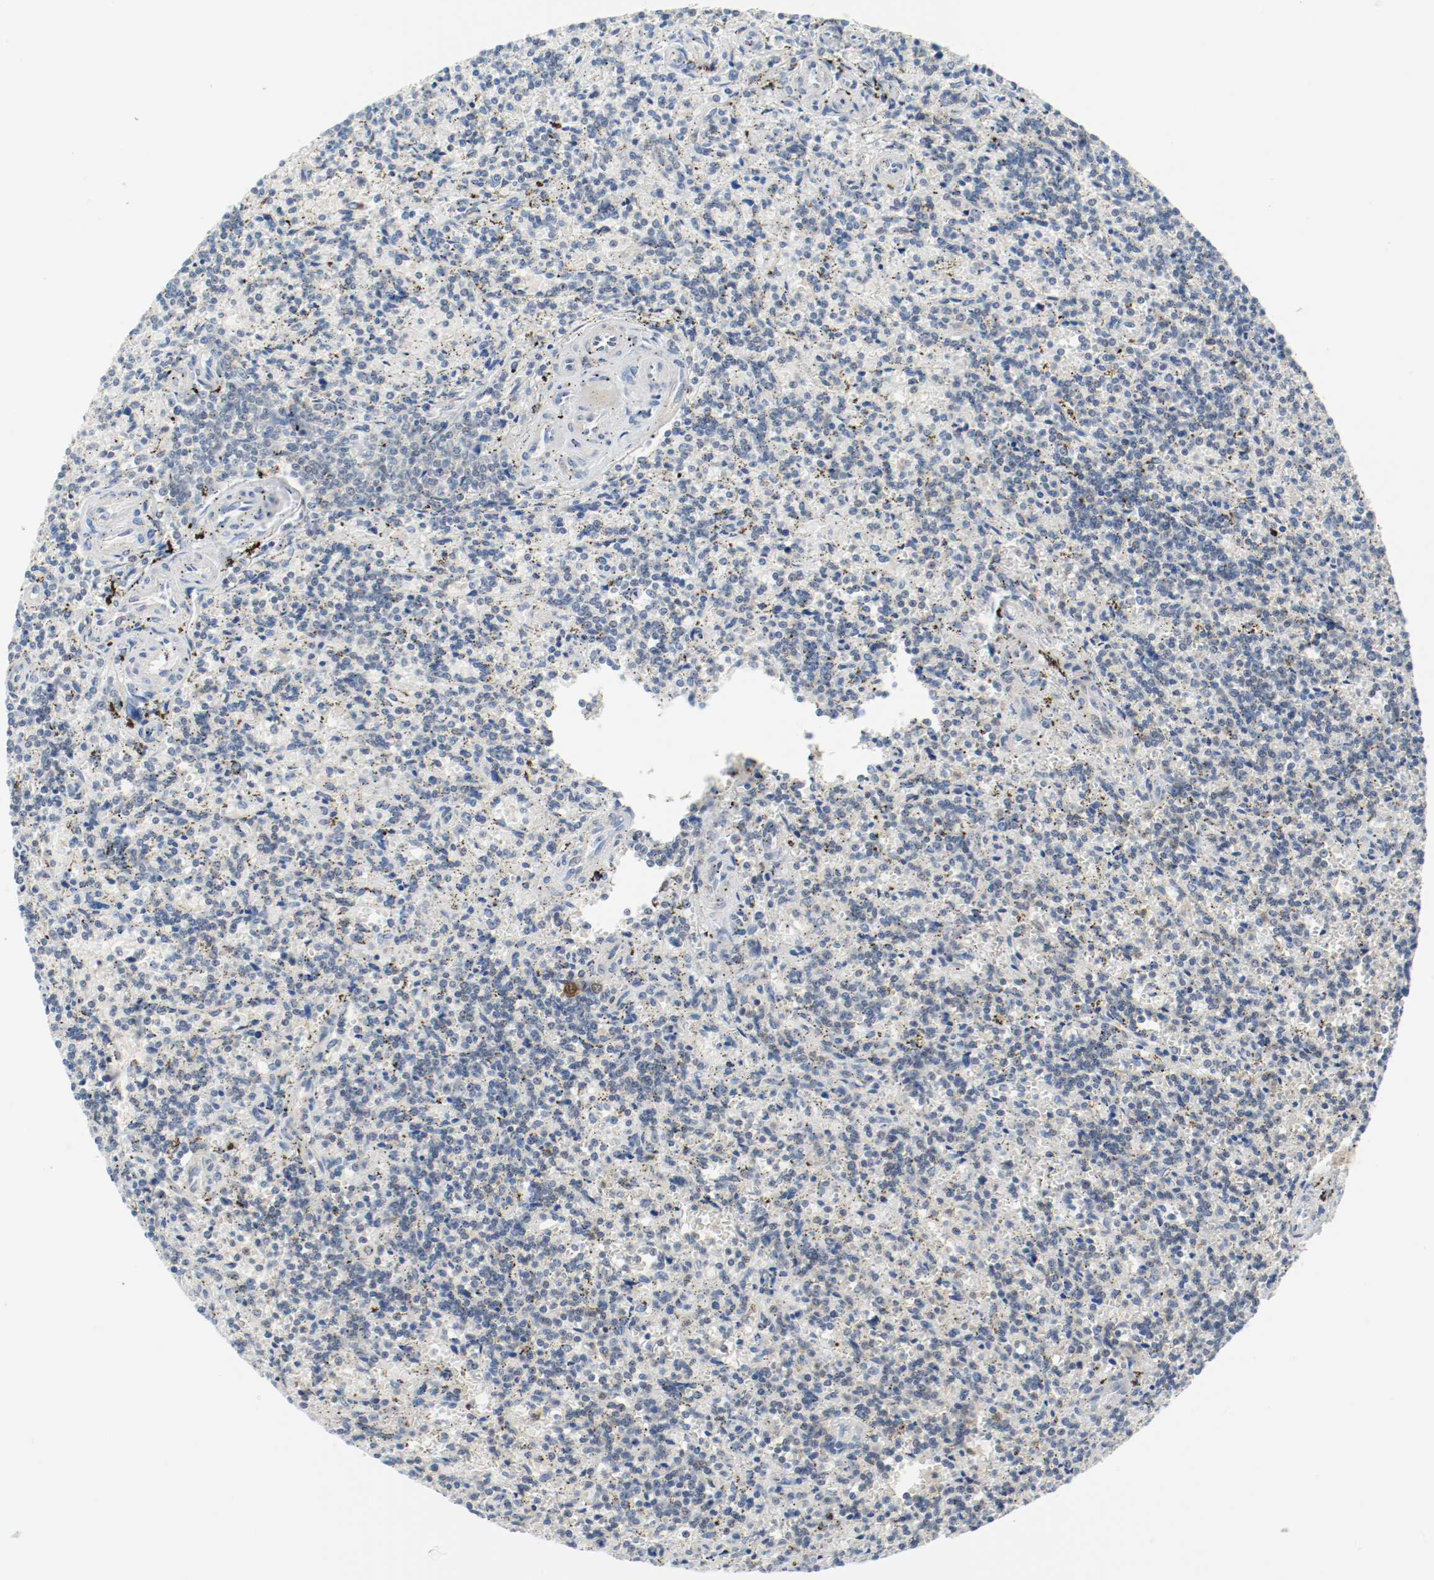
{"staining": {"intensity": "negative", "quantity": "none", "location": "none"}, "tissue": "lymphoma", "cell_type": "Tumor cells", "image_type": "cancer", "snomed": [{"axis": "morphology", "description": "Malignant lymphoma, non-Hodgkin's type, Low grade"}, {"axis": "topography", "description": "Spleen"}], "caption": "A high-resolution histopathology image shows IHC staining of low-grade malignant lymphoma, non-Hodgkin's type, which exhibits no significant expression in tumor cells.", "gene": "PPME1", "patient": {"sex": "male", "age": 73}}